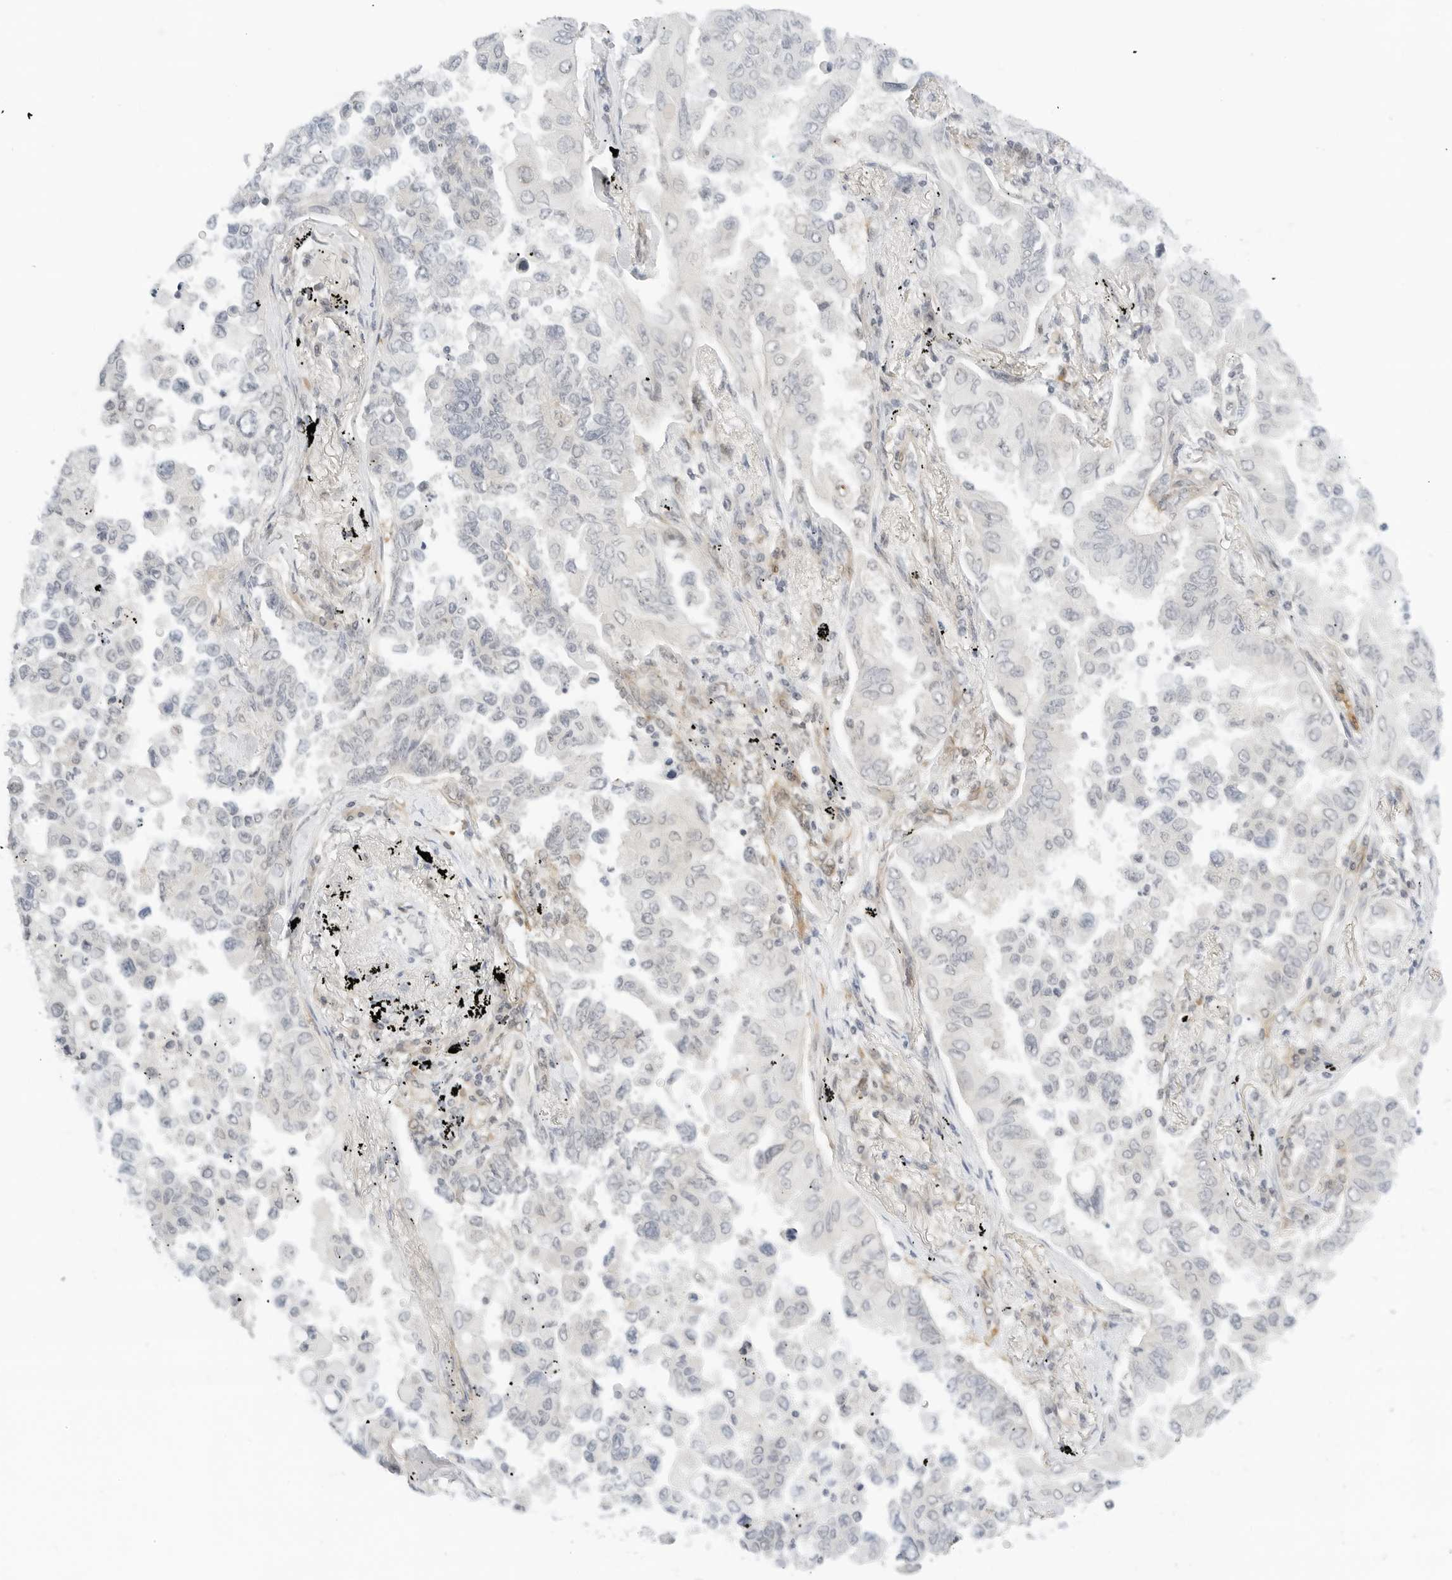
{"staining": {"intensity": "negative", "quantity": "none", "location": "none"}, "tissue": "lung cancer", "cell_type": "Tumor cells", "image_type": "cancer", "snomed": [{"axis": "morphology", "description": "Adenocarcinoma, NOS"}, {"axis": "topography", "description": "Lung"}], "caption": "Immunohistochemistry of human lung cancer reveals no expression in tumor cells. (Stains: DAB IHC with hematoxylin counter stain, Microscopy: brightfield microscopy at high magnification).", "gene": "NEO1", "patient": {"sex": "female", "age": 67}}